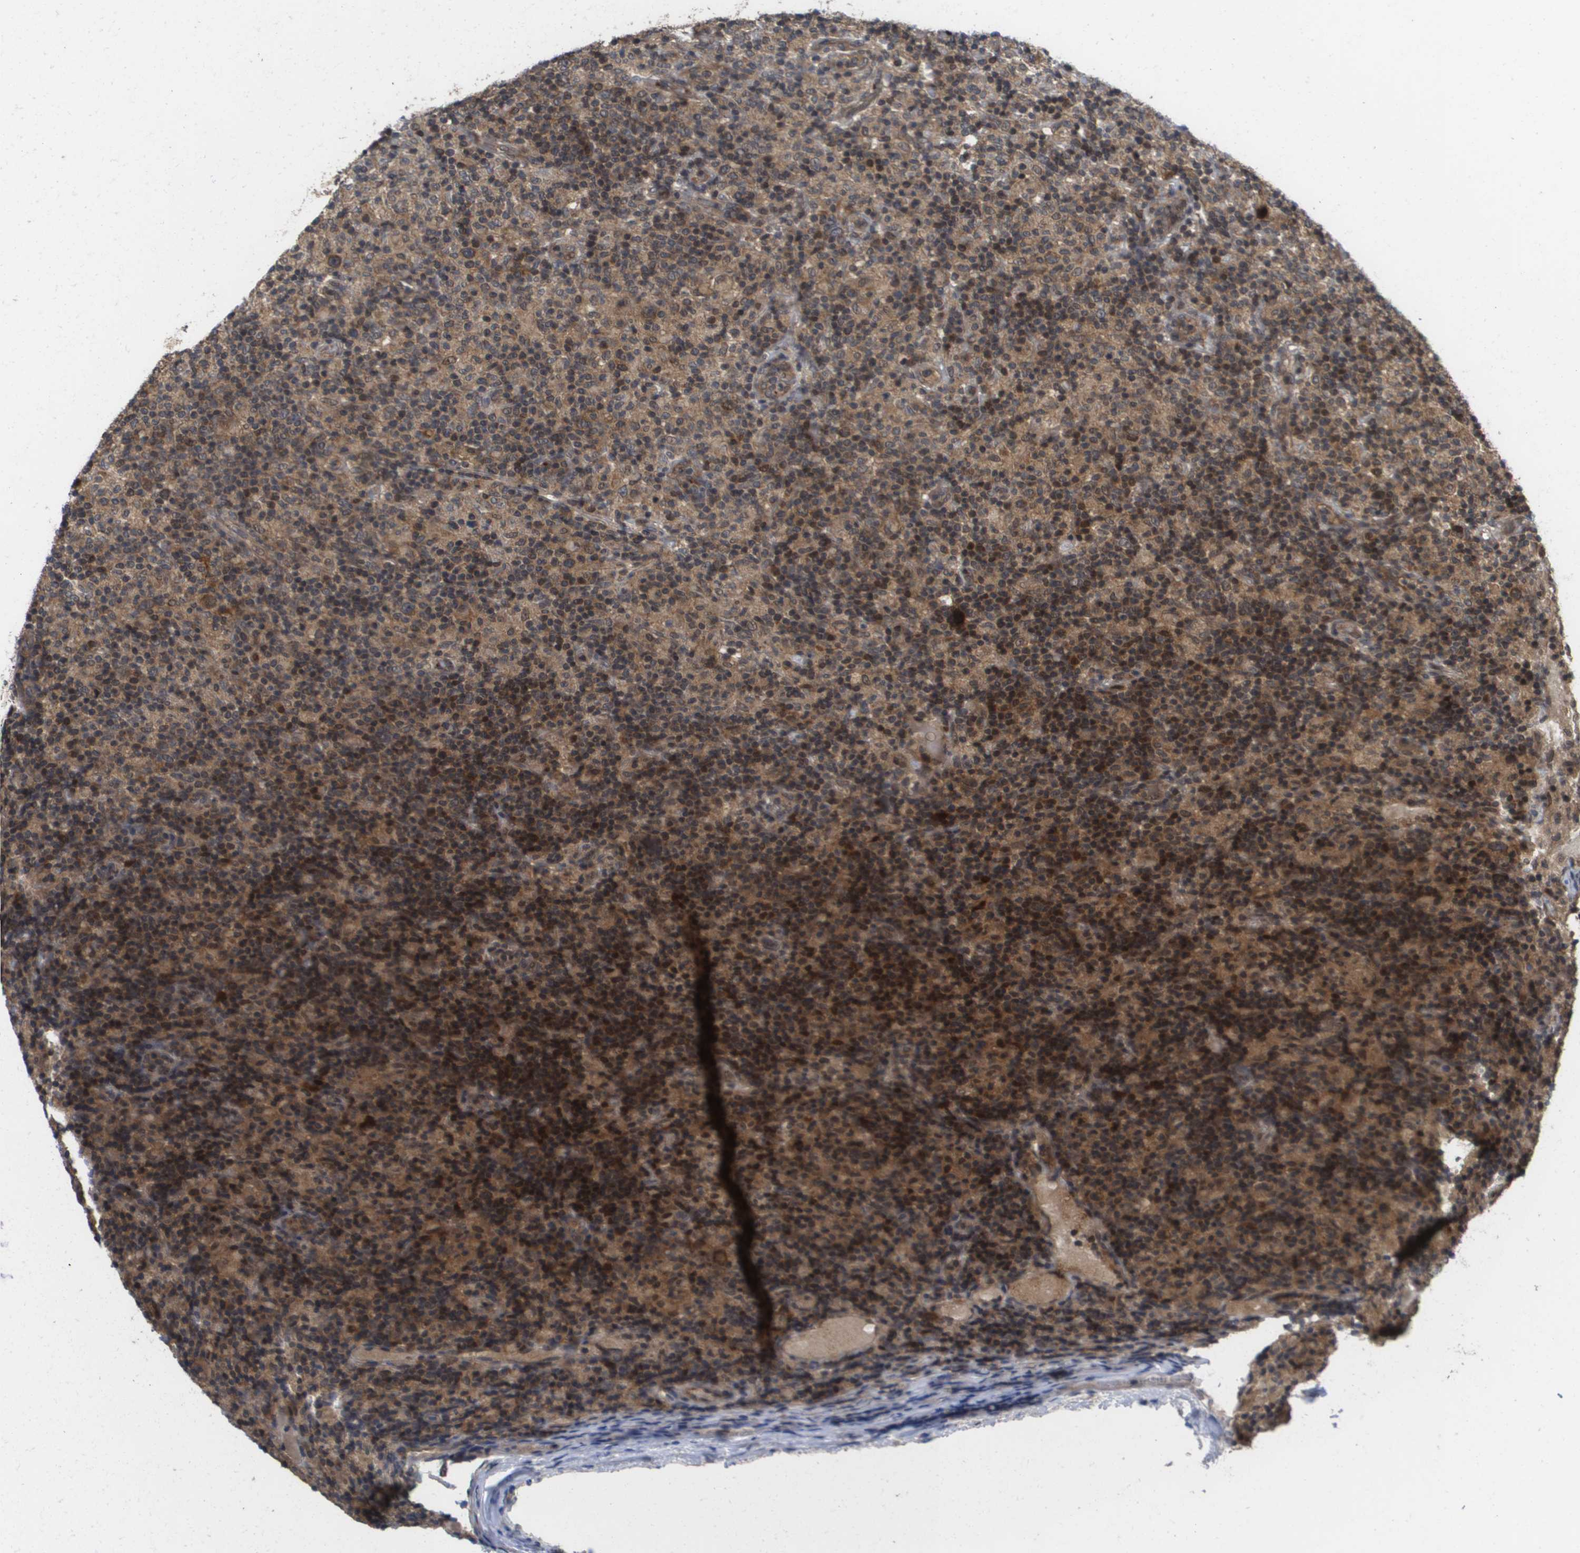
{"staining": {"intensity": "moderate", "quantity": ">75%", "location": "cytoplasmic/membranous"}, "tissue": "lymphoma", "cell_type": "Tumor cells", "image_type": "cancer", "snomed": [{"axis": "morphology", "description": "Hodgkin's disease, NOS"}, {"axis": "topography", "description": "Lymph node"}], "caption": "IHC histopathology image of neoplastic tissue: Hodgkin's disease stained using IHC displays medium levels of moderate protein expression localized specifically in the cytoplasmic/membranous of tumor cells, appearing as a cytoplasmic/membranous brown color.", "gene": "RBM38", "patient": {"sex": "male", "age": 70}}